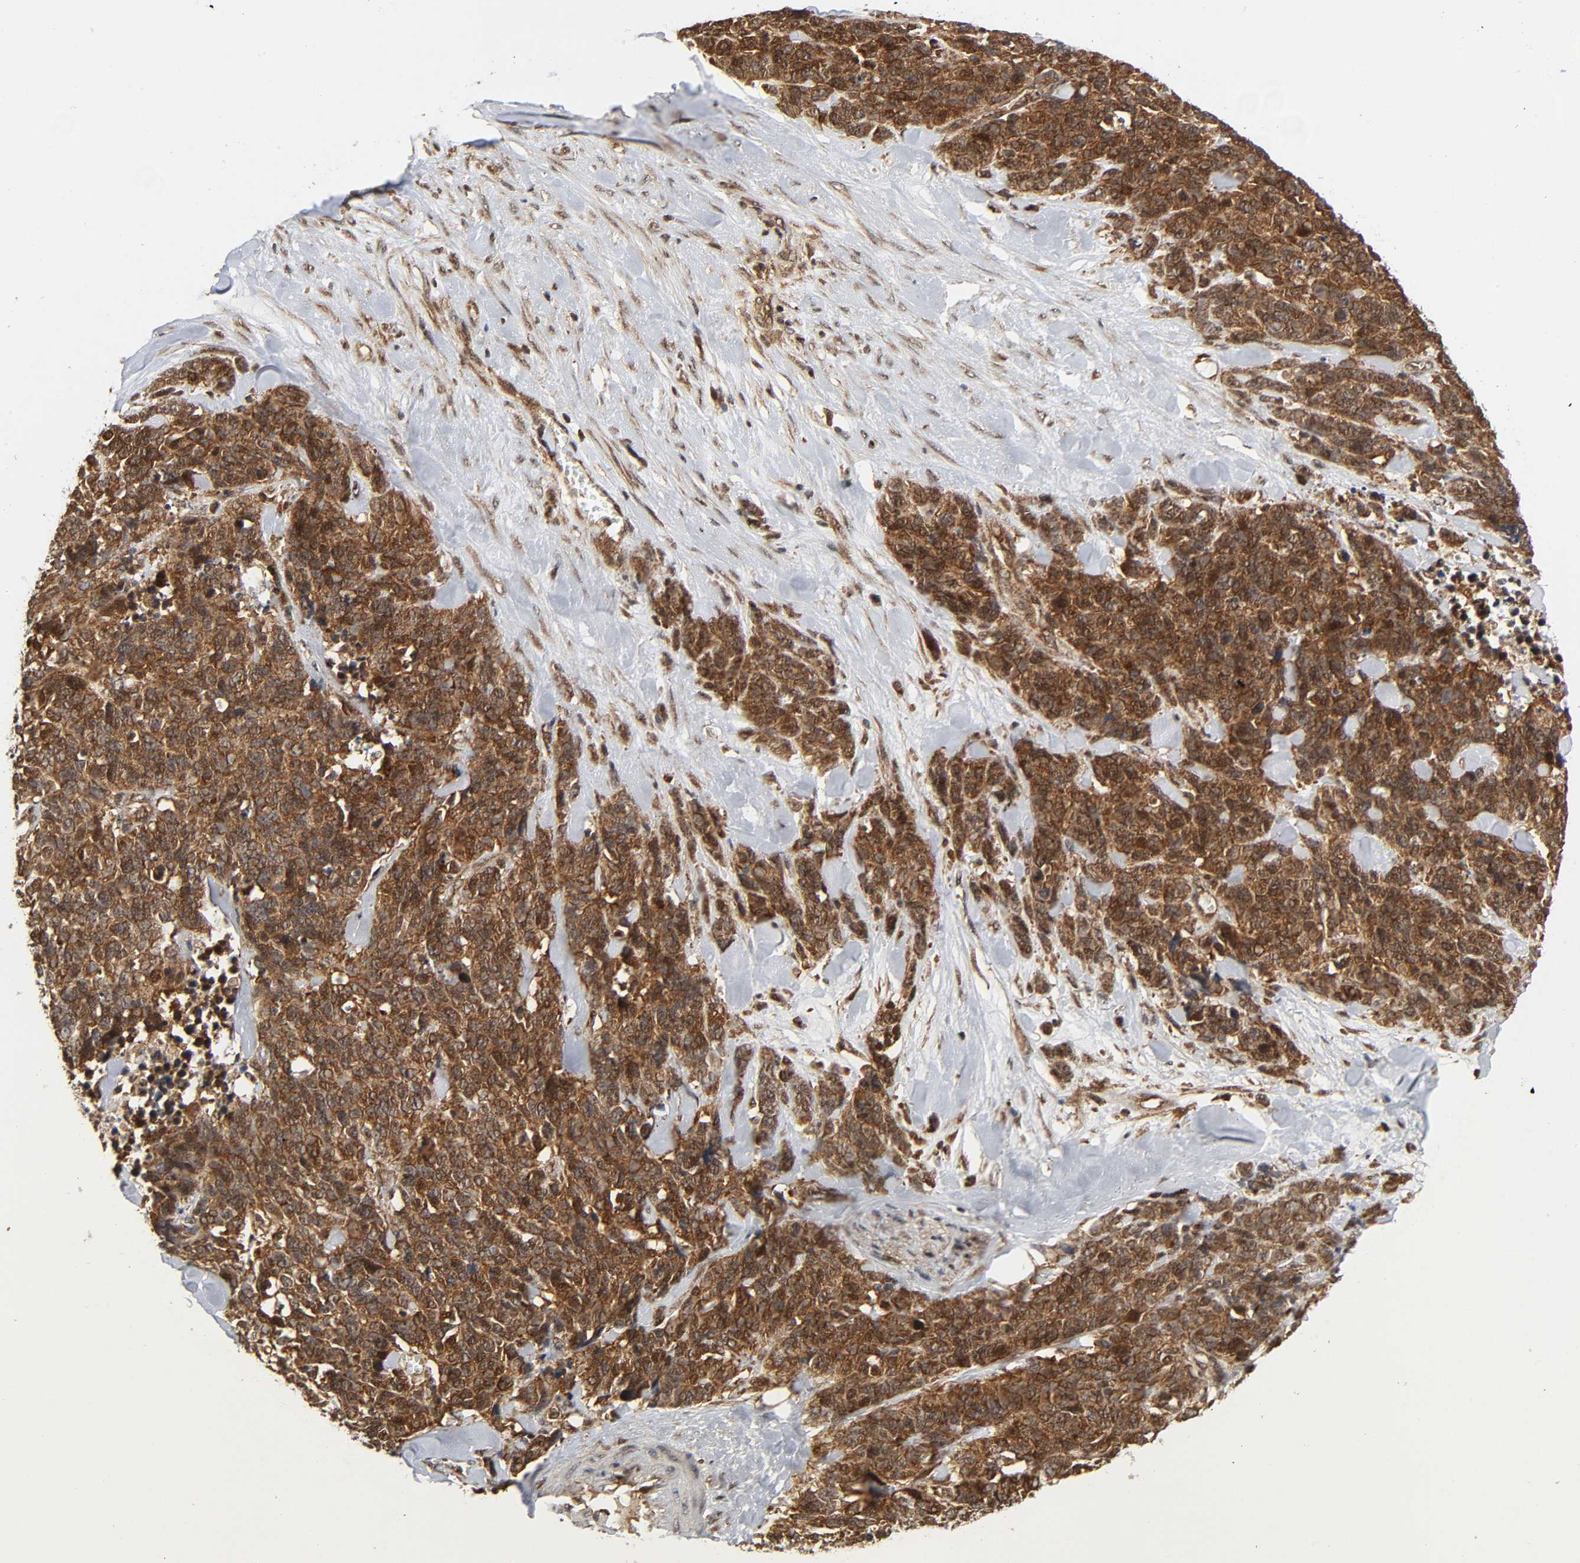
{"staining": {"intensity": "strong", "quantity": ">75%", "location": "cytoplasmic/membranous"}, "tissue": "lung cancer", "cell_type": "Tumor cells", "image_type": "cancer", "snomed": [{"axis": "morphology", "description": "Neoplasm, malignant, NOS"}, {"axis": "topography", "description": "Lung"}], "caption": "A histopathology image showing strong cytoplasmic/membranous positivity in approximately >75% of tumor cells in lung neoplasm (malignant), as visualized by brown immunohistochemical staining.", "gene": "MAPK1", "patient": {"sex": "female", "age": 58}}